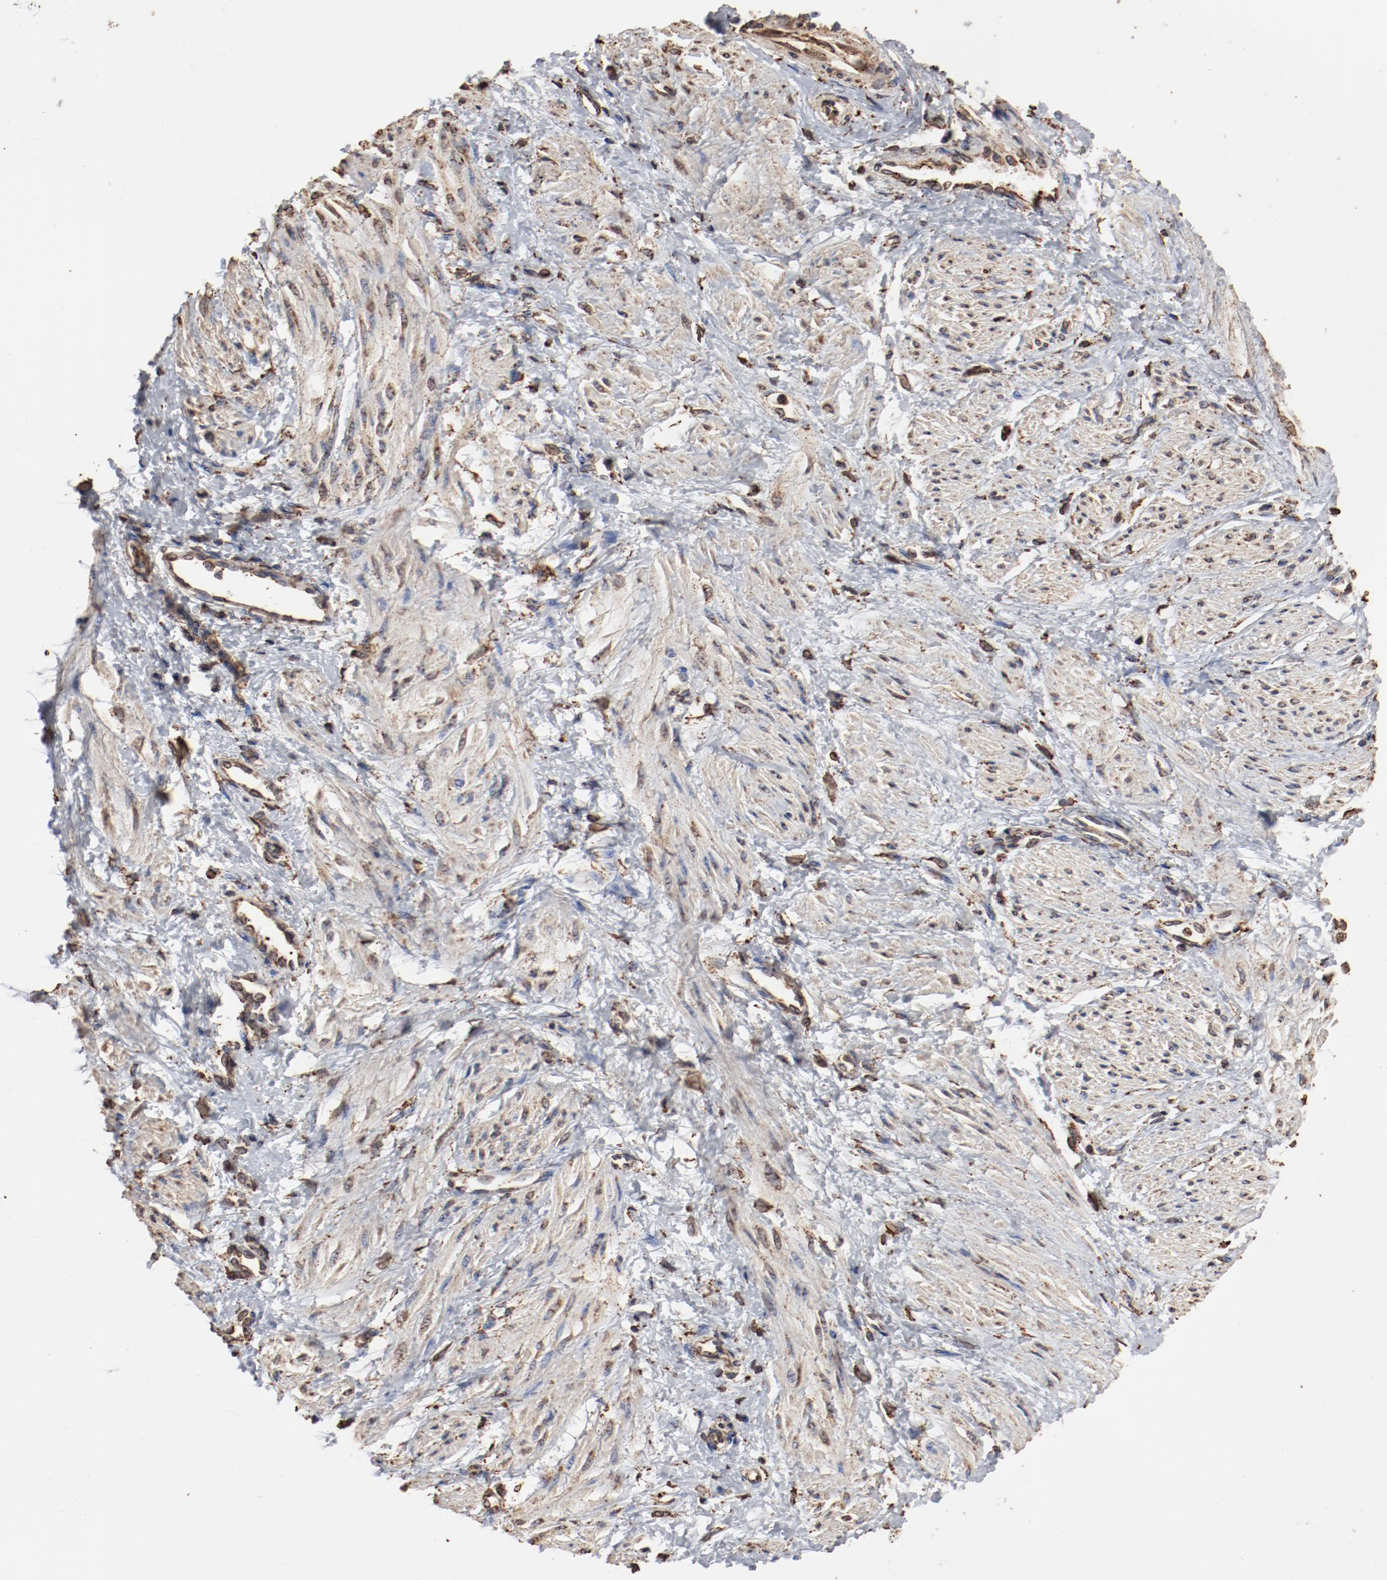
{"staining": {"intensity": "moderate", "quantity": ">75%", "location": "cytoplasmic/membranous"}, "tissue": "smooth muscle", "cell_type": "Smooth muscle cells", "image_type": "normal", "snomed": [{"axis": "morphology", "description": "Normal tissue, NOS"}, {"axis": "topography", "description": "Smooth muscle"}, {"axis": "topography", "description": "Uterus"}], "caption": "A high-resolution image shows immunohistochemistry staining of normal smooth muscle, which exhibits moderate cytoplasmic/membranous expression in about >75% of smooth muscle cells. (Brightfield microscopy of DAB IHC at high magnification).", "gene": "PDIA3", "patient": {"sex": "female", "age": 39}}